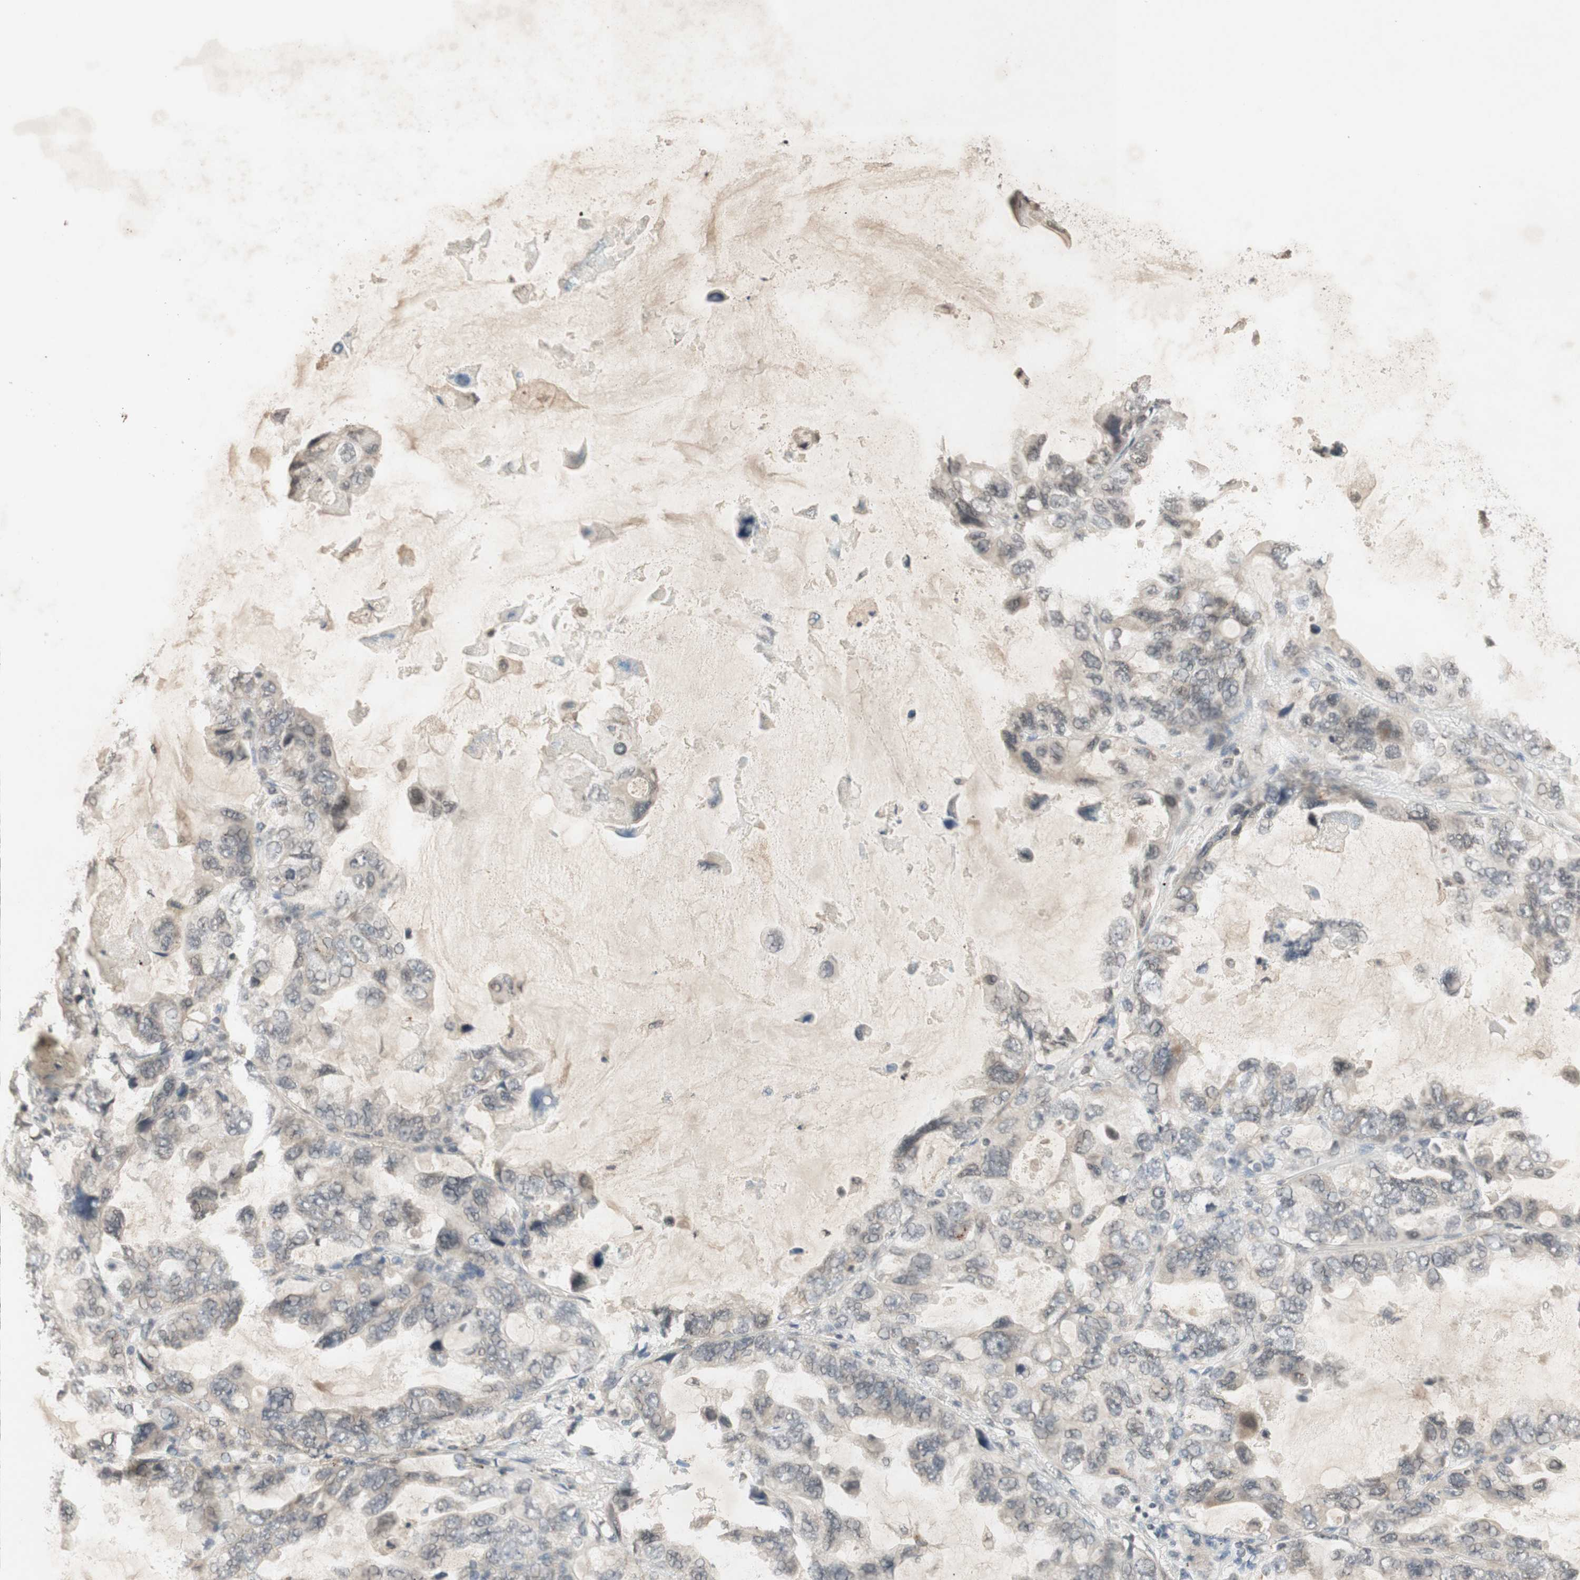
{"staining": {"intensity": "negative", "quantity": "none", "location": "none"}, "tissue": "lung cancer", "cell_type": "Tumor cells", "image_type": "cancer", "snomed": [{"axis": "morphology", "description": "Squamous cell carcinoma, NOS"}, {"axis": "topography", "description": "Lung"}], "caption": "The histopathology image shows no significant staining in tumor cells of lung squamous cell carcinoma. The staining was performed using DAB (3,3'-diaminobenzidine) to visualize the protein expression in brown, while the nuclei were stained in blue with hematoxylin (Magnification: 20x).", "gene": "GLI1", "patient": {"sex": "female", "age": 73}}